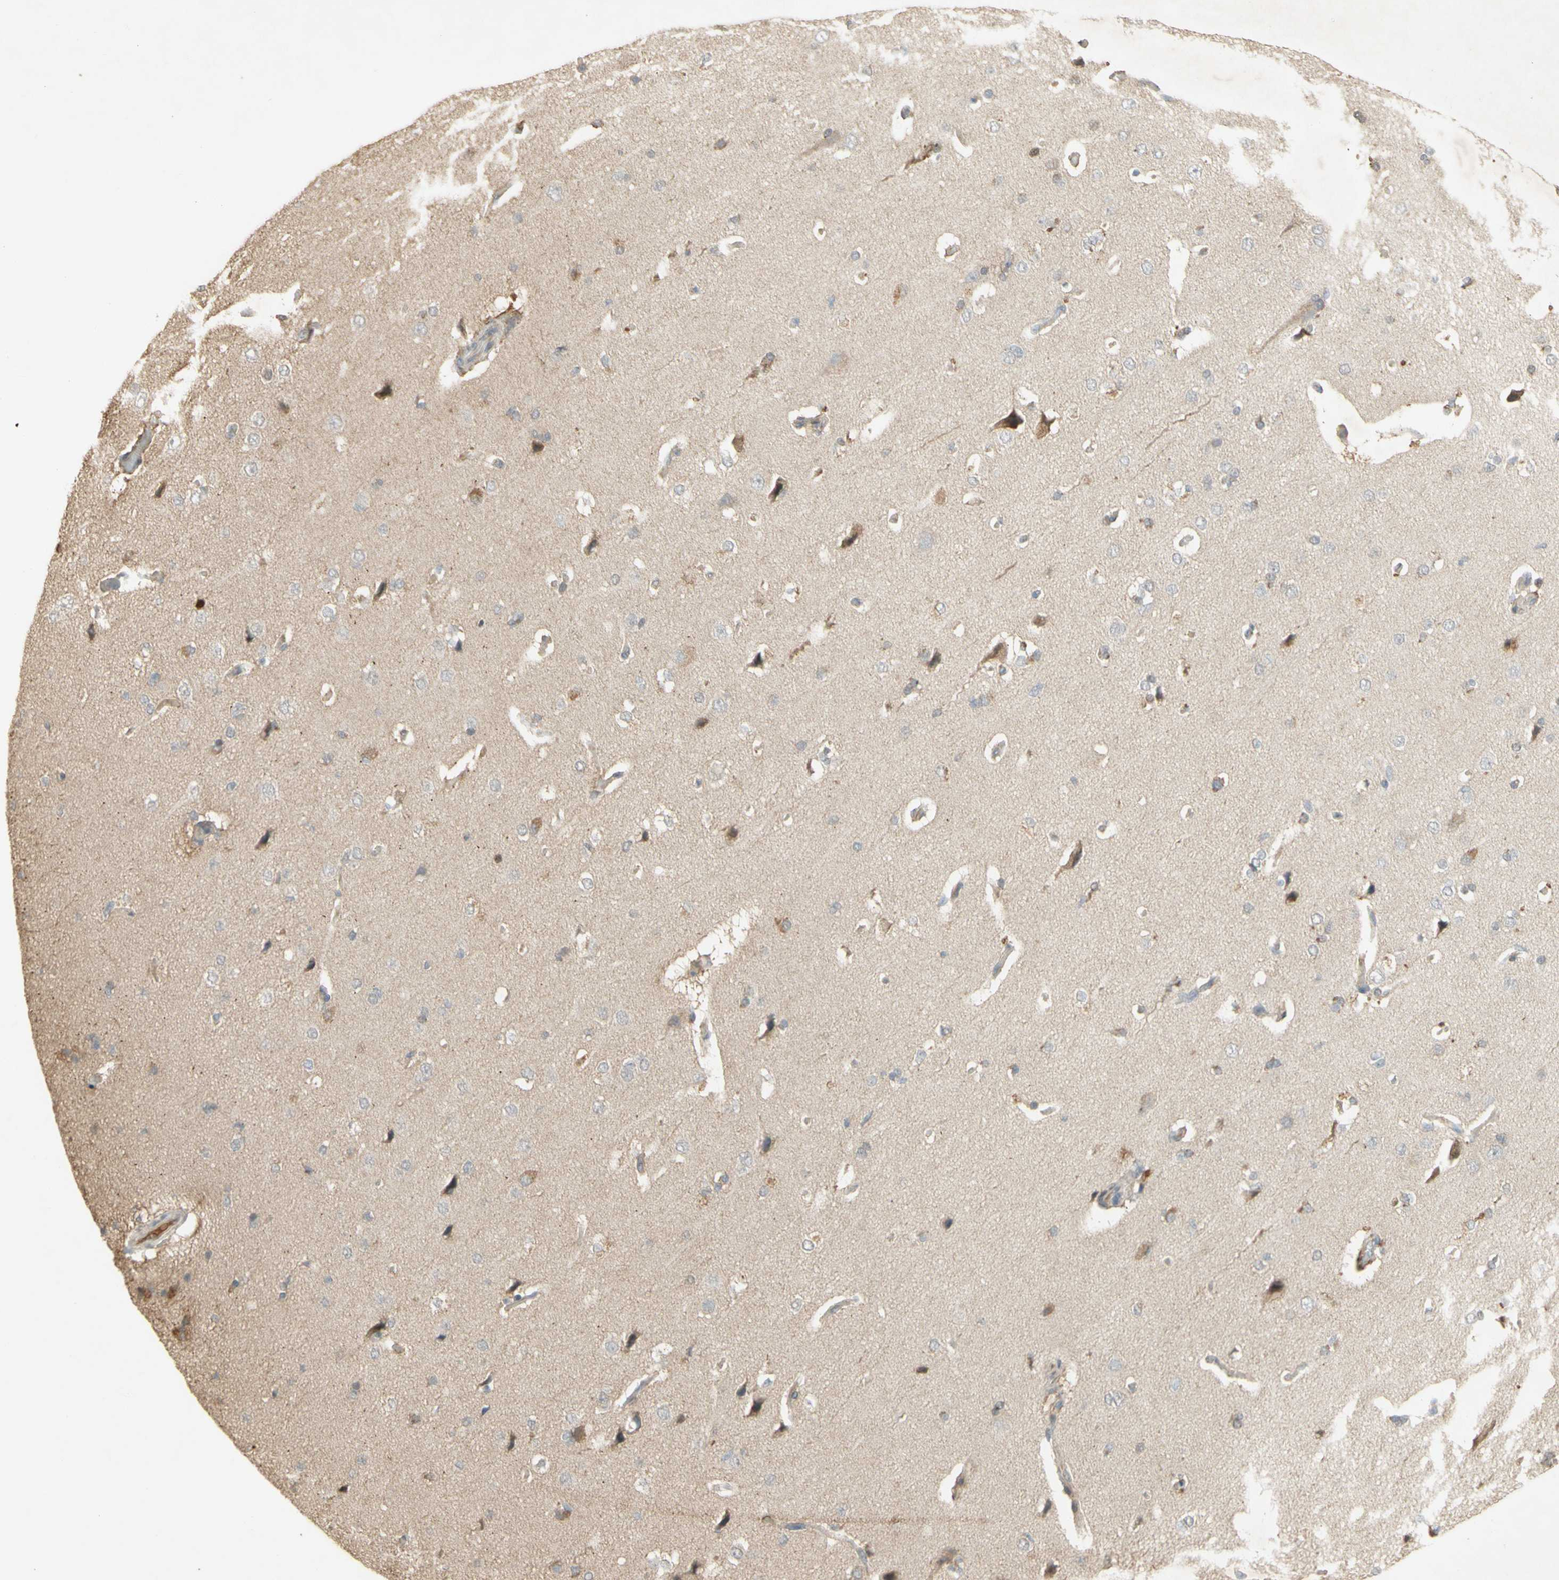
{"staining": {"intensity": "weak", "quantity": ">75%", "location": "cytoplasmic/membranous"}, "tissue": "cerebral cortex", "cell_type": "Endothelial cells", "image_type": "normal", "snomed": [{"axis": "morphology", "description": "Normal tissue, NOS"}, {"axis": "topography", "description": "Cerebral cortex"}], "caption": "Protein expression analysis of benign cerebral cortex demonstrates weak cytoplasmic/membranous staining in approximately >75% of endothelial cells.", "gene": "NRG4", "patient": {"sex": "male", "age": 62}}